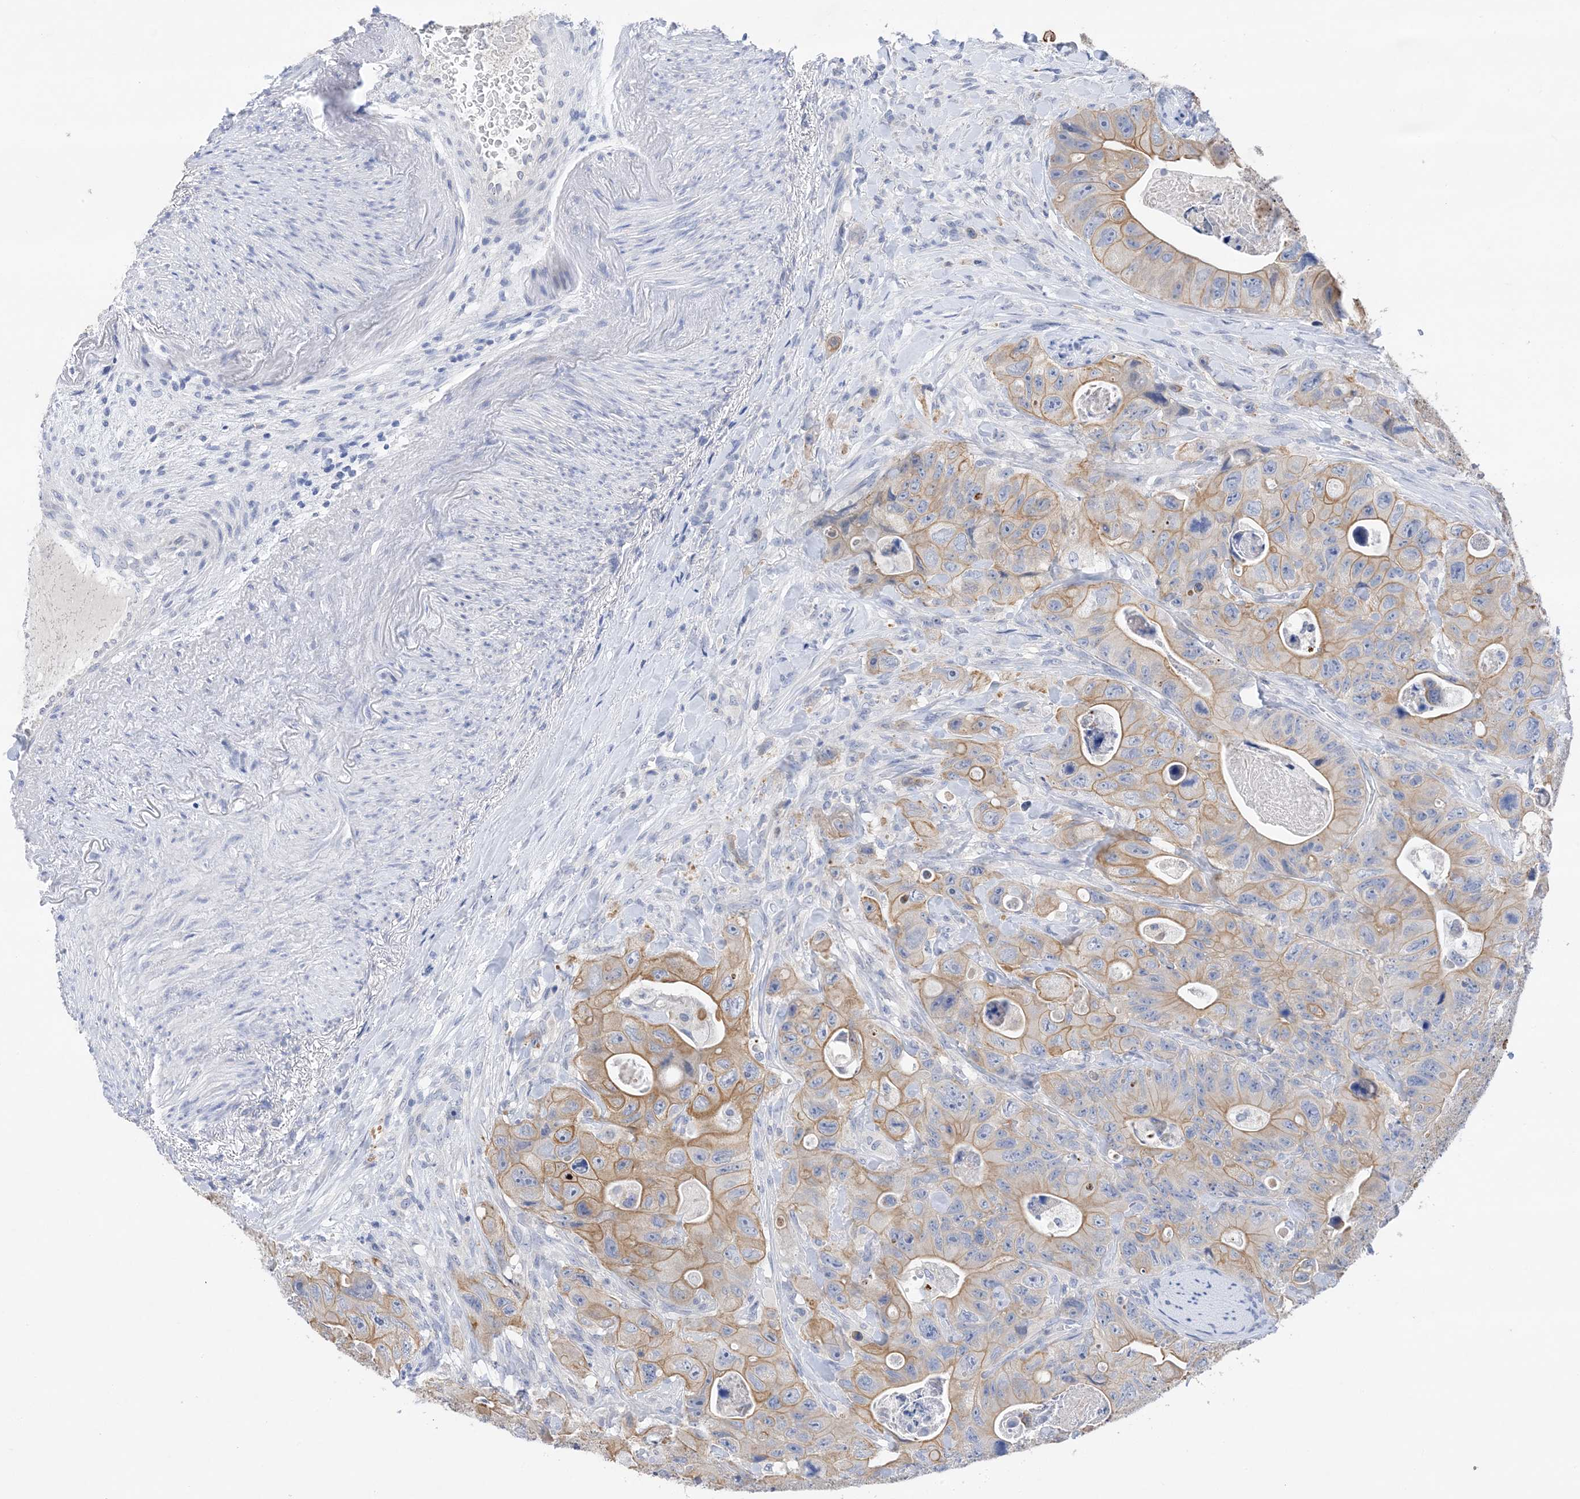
{"staining": {"intensity": "moderate", "quantity": ">75%", "location": "cytoplasmic/membranous"}, "tissue": "colorectal cancer", "cell_type": "Tumor cells", "image_type": "cancer", "snomed": [{"axis": "morphology", "description": "Adenocarcinoma, NOS"}, {"axis": "topography", "description": "Colon"}], "caption": "This photomicrograph demonstrates immunohistochemistry staining of human adenocarcinoma (colorectal), with medium moderate cytoplasmic/membranous positivity in about >75% of tumor cells.", "gene": "PLK4", "patient": {"sex": "female", "age": 46}}